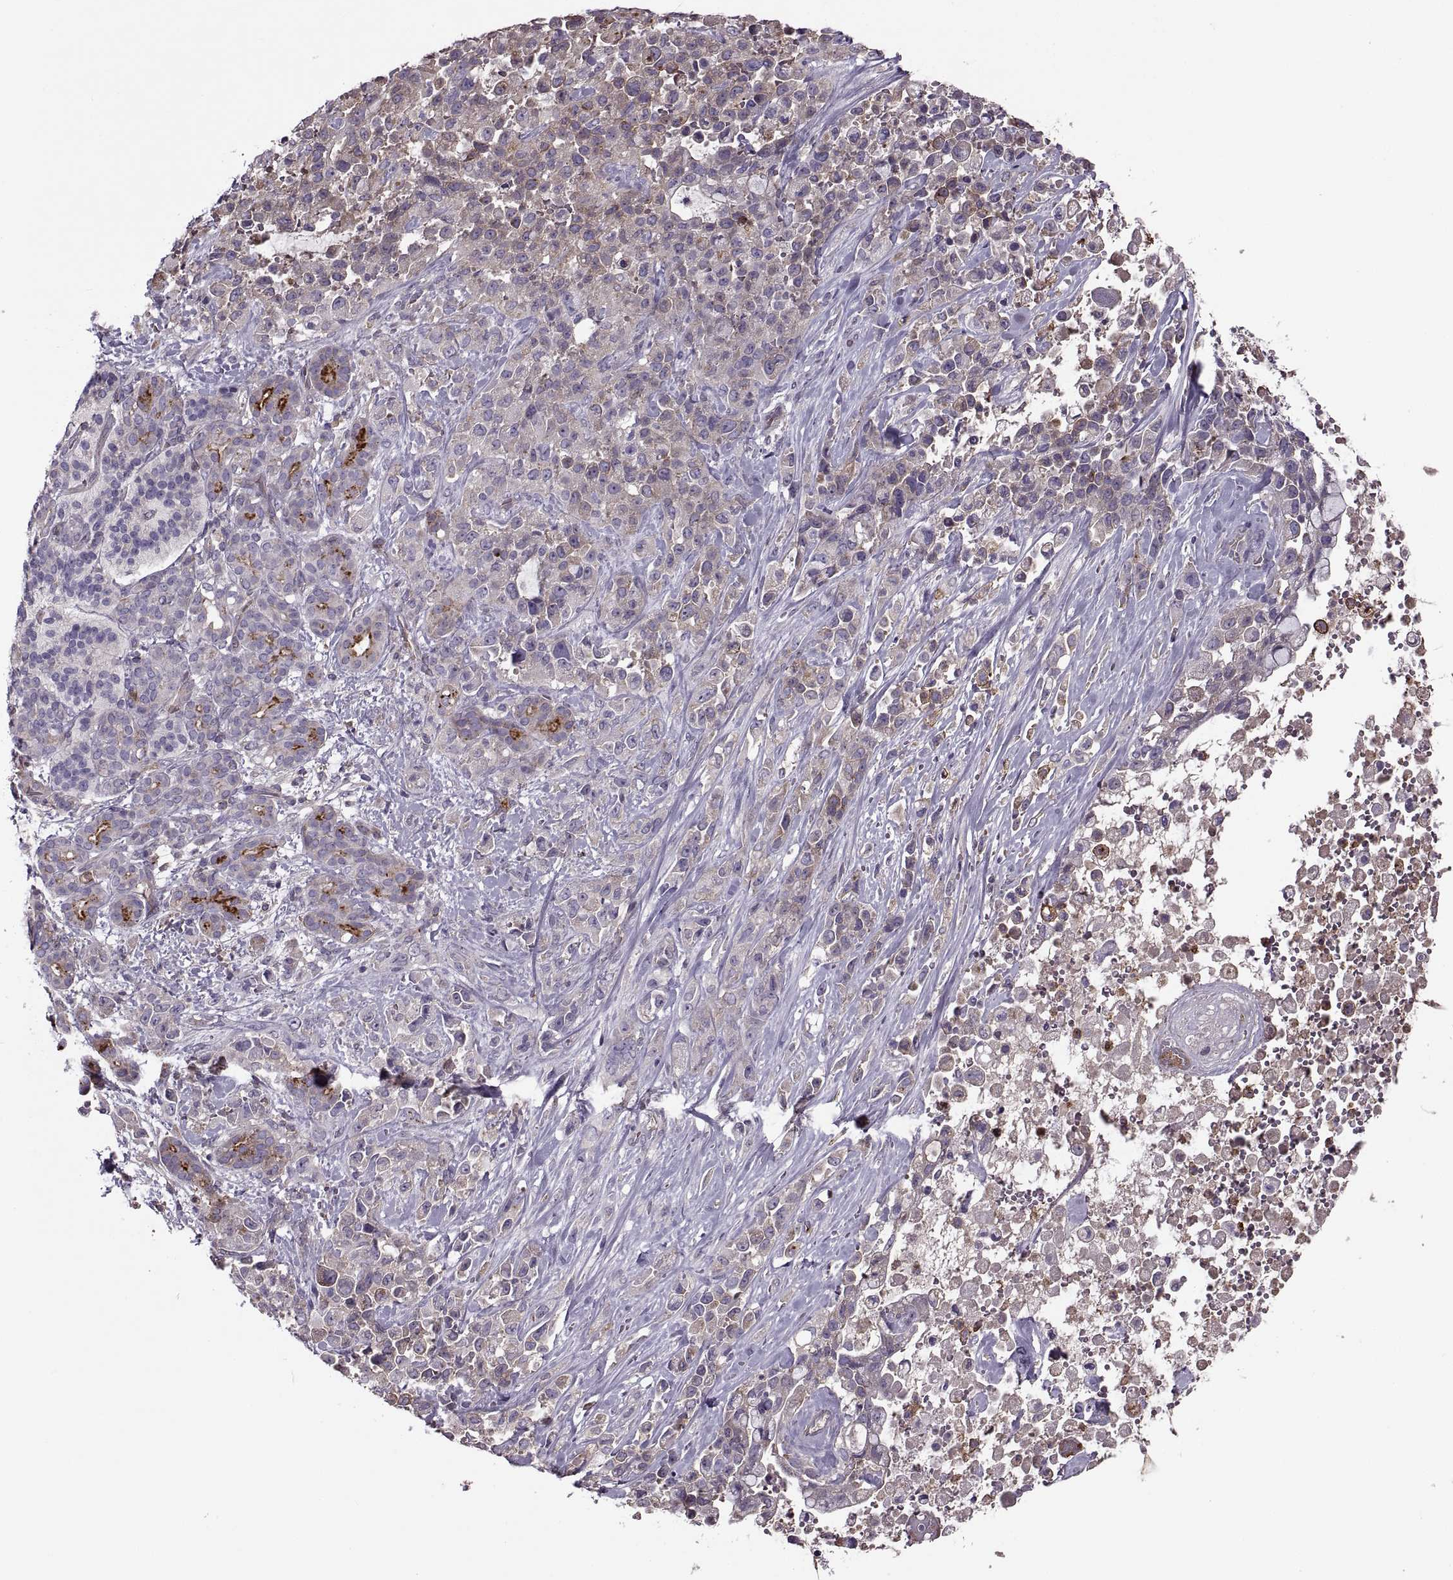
{"staining": {"intensity": "weak", "quantity": "25%-75%", "location": "cytoplasmic/membranous"}, "tissue": "pancreatic cancer", "cell_type": "Tumor cells", "image_type": "cancer", "snomed": [{"axis": "morphology", "description": "Adenocarcinoma, NOS"}, {"axis": "topography", "description": "Pancreas"}], "caption": "This photomicrograph shows pancreatic cancer stained with IHC to label a protein in brown. The cytoplasmic/membranous of tumor cells show weak positivity for the protein. Nuclei are counter-stained blue.", "gene": "SLC2A3", "patient": {"sex": "male", "age": 44}}